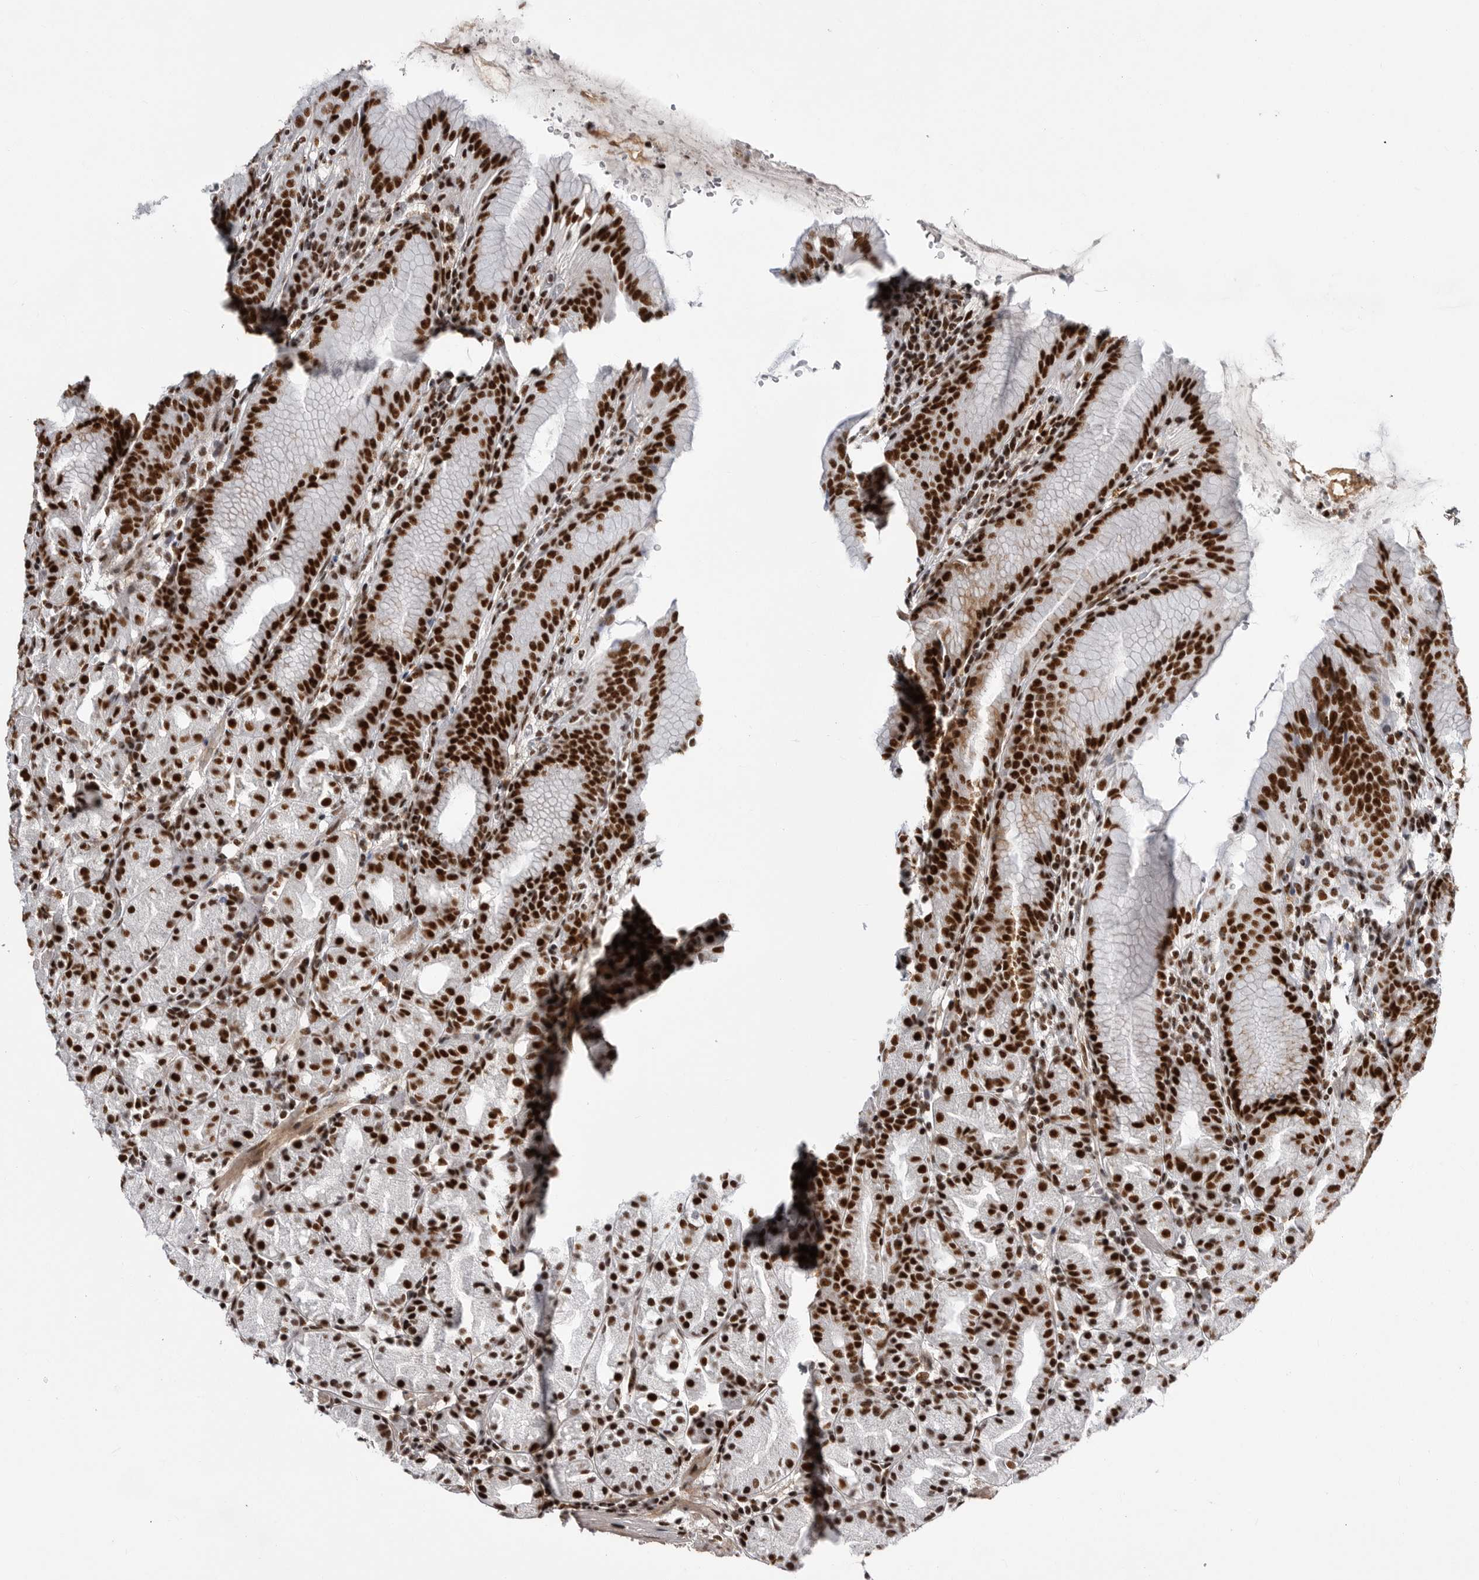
{"staining": {"intensity": "strong", "quantity": ">75%", "location": "nuclear"}, "tissue": "stomach", "cell_type": "Glandular cells", "image_type": "normal", "snomed": [{"axis": "morphology", "description": "Normal tissue, NOS"}, {"axis": "topography", "description": "Stomach, upper"}], "caption": "An image showing strong nuclear staining in approximately >75% of glandular cells in normal stomach, as visualized by brown immunohistochemical staining.", "gene": "PPP1R8", "patient": {"sex": "male", "age": 48}}